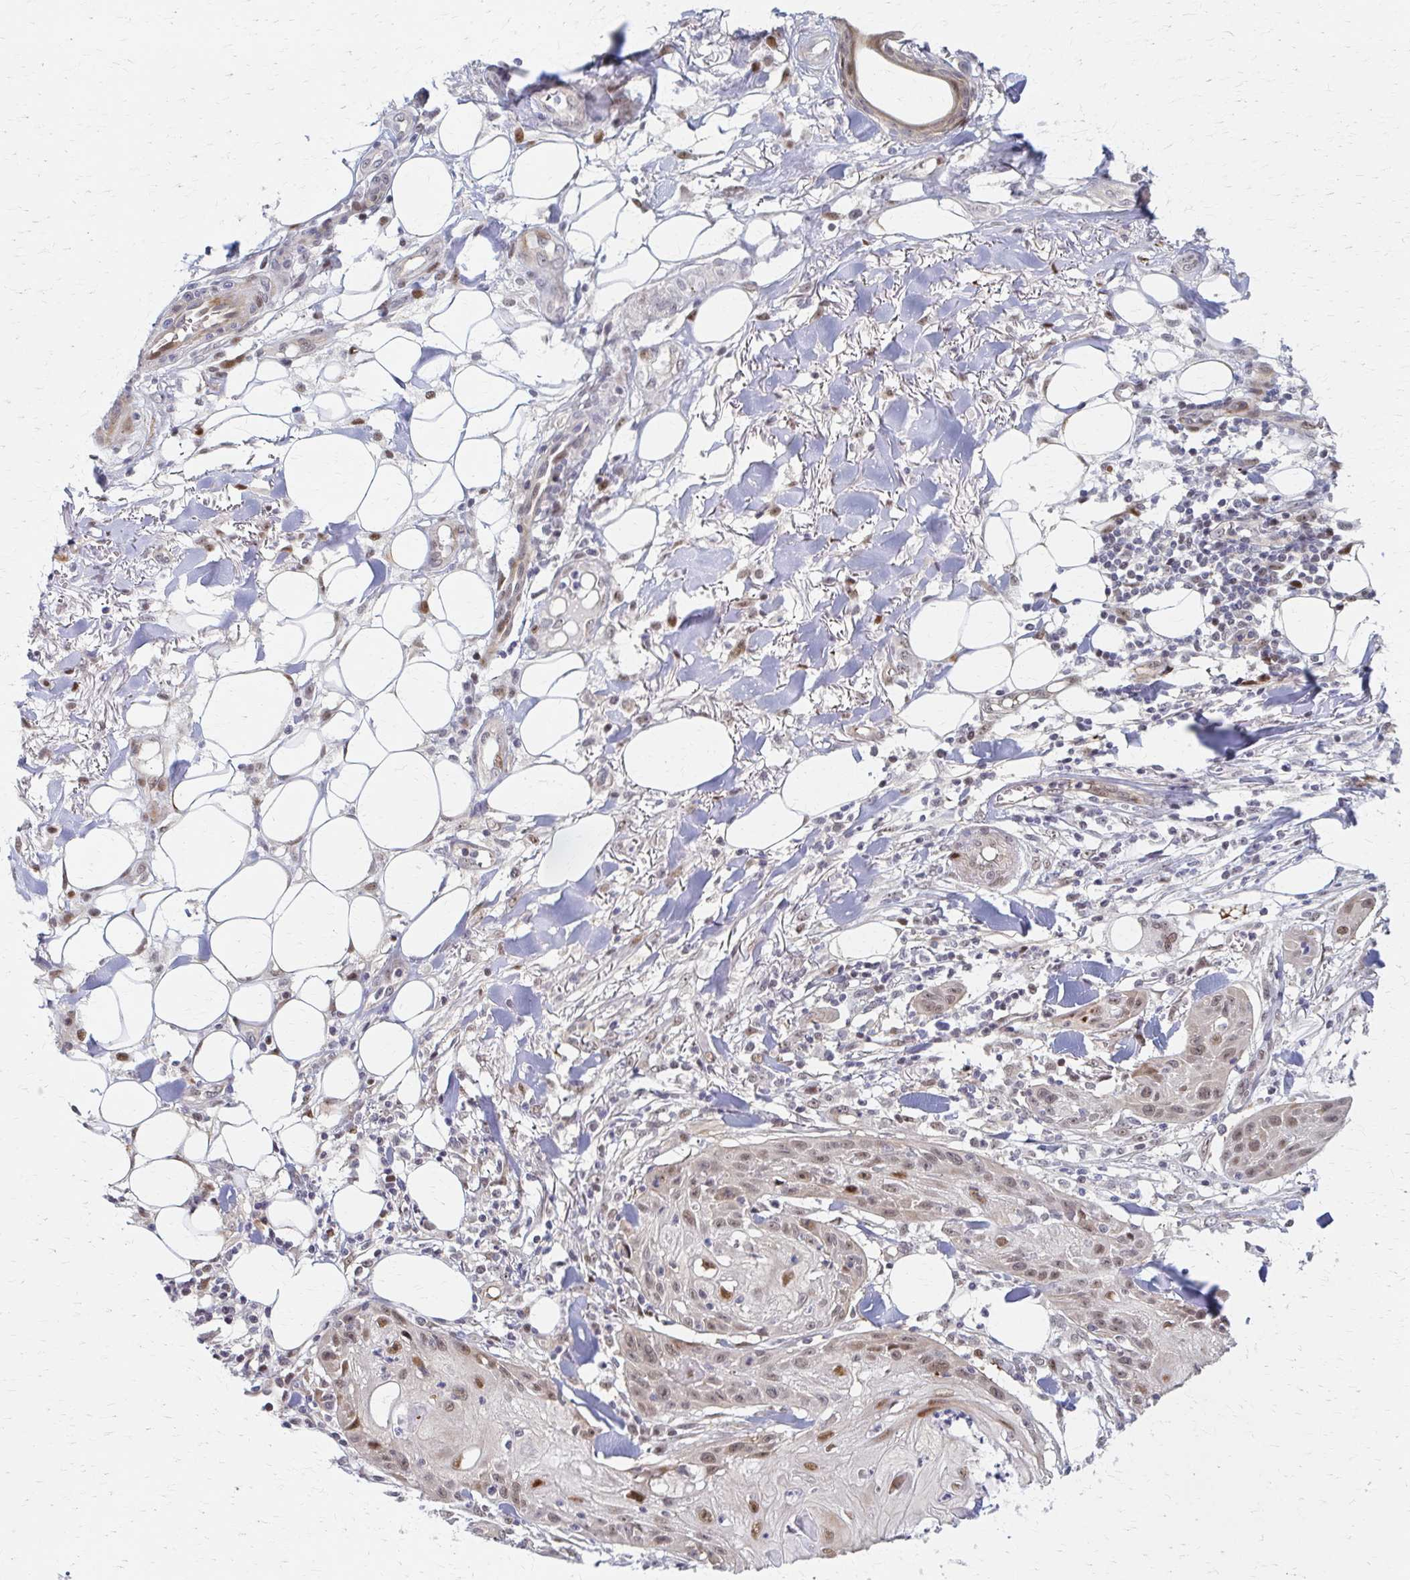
{"staining": {"intensity": "moderate", "quantity": ">75%", "location": "nuclear"}, "tissue": "skin cancer", "cell_type": "Tumor cells", "image_type": "cancer", "snomed": [{"axis": "morphology", "description": "Squamous cell carcinoma, NOS"}, {"axis": "topography", "description": "Skin"}], "caption": "This photomicrograph demonstrates immunohistochemistry staining of human squamous cell carcinoma (skin), with medium moderate nuclear staining in approximately >75% of tumor cells.", "gene": "PSMD7", "patient": {"sex": "female", "age": 88}}